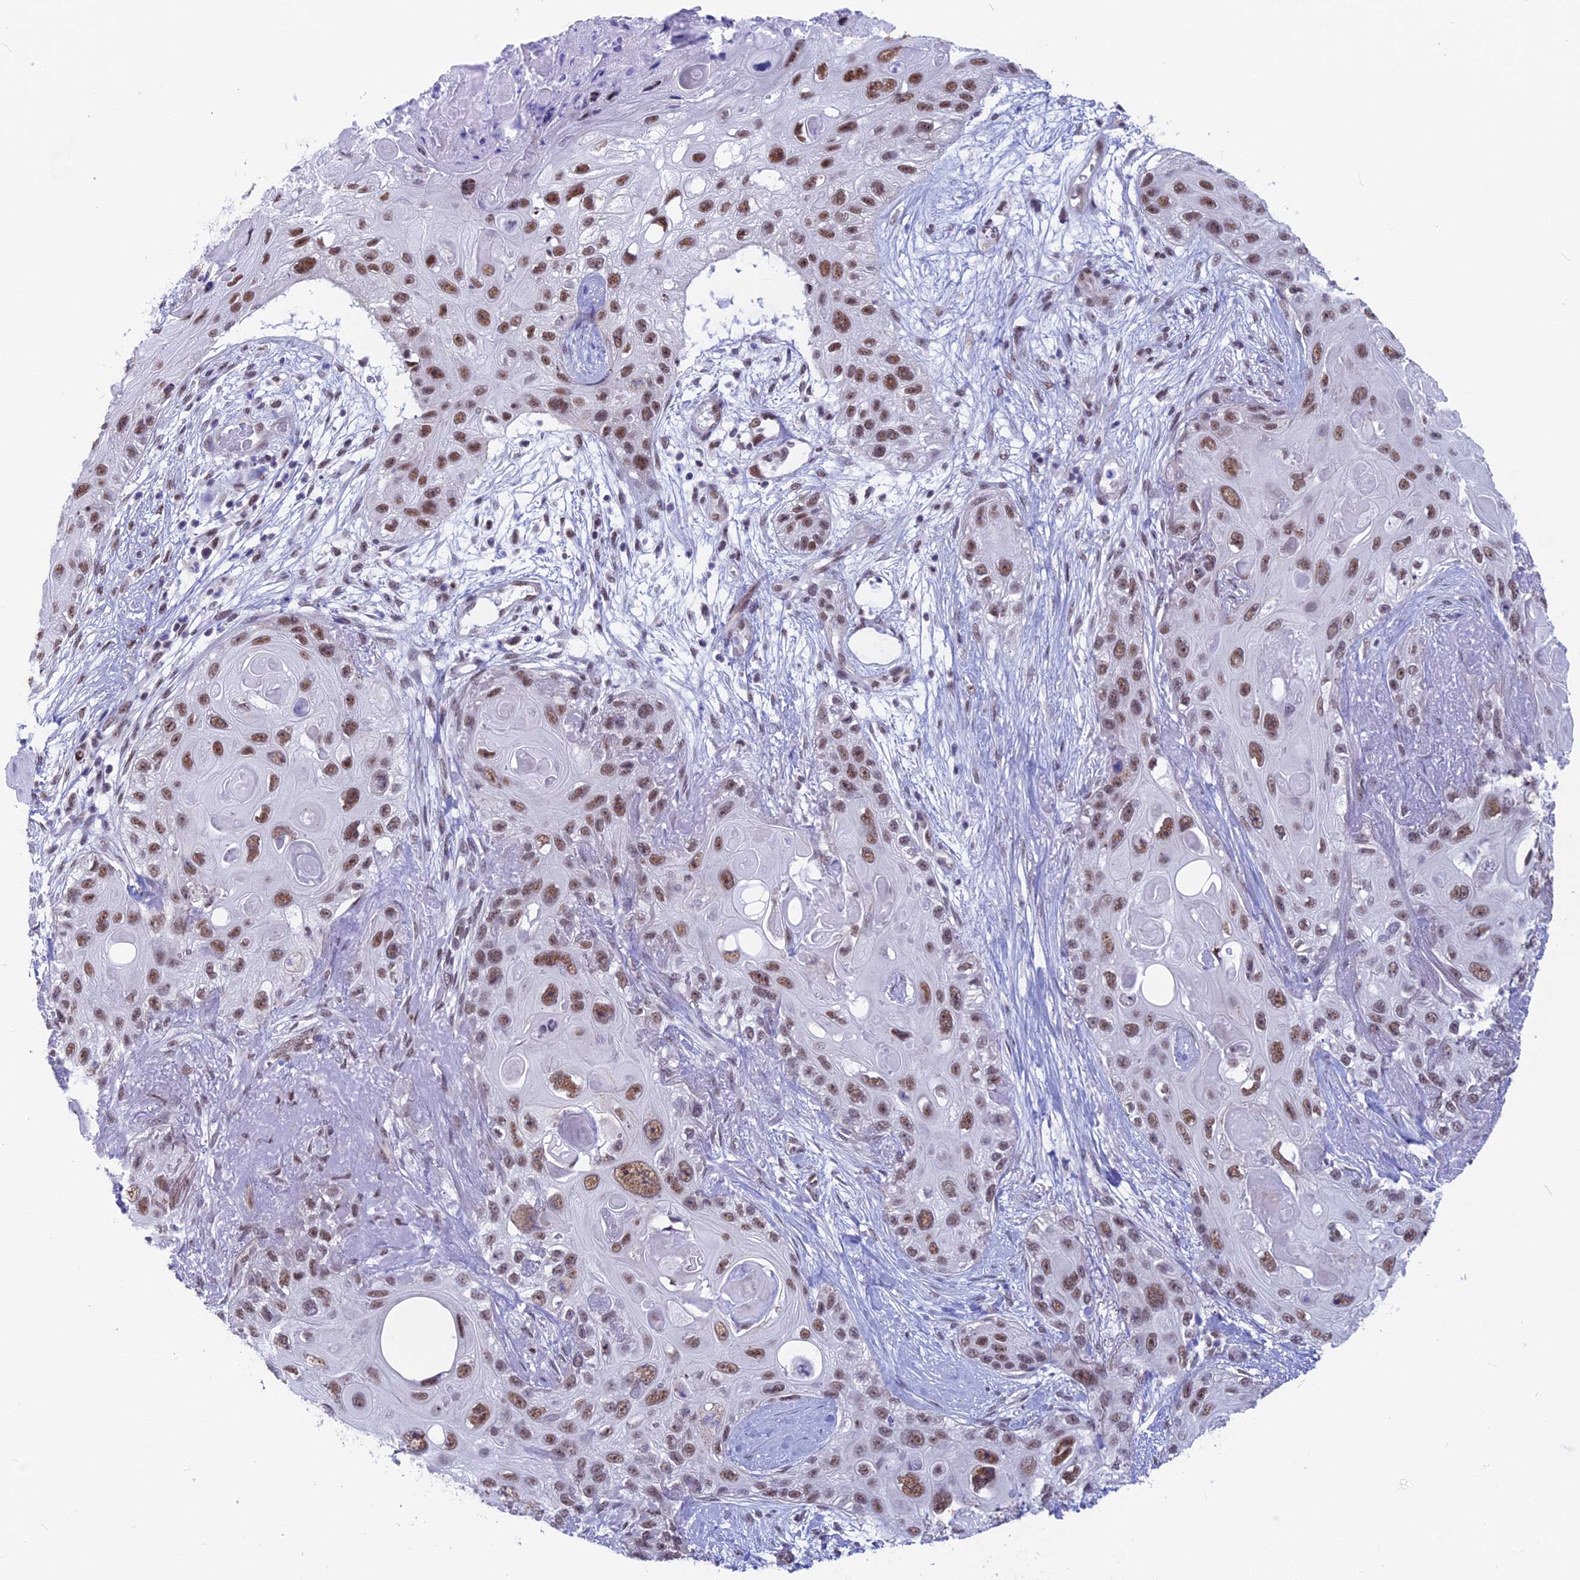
{"staining": {"intensity": "moderate", "quantity": ">75%", "location": "nuclear"}, "tissue": "skin cancer", "cell_type": "Tumor cells", "image_type": "cancer", "snomed": [{"axis": "morphology", "description": "Normal tissue, NOS"}, {"axis": "morphology", "description": "Squamous cell carcinoma, NOS"}, {"axis": "topography", "description": "Skin"}], "caption": "Protein expression analysis of human skin cancer reveals moderate nuclear positivity in about >75% of tumor cells.", "gene": "SRSF5", "patient": {"sex": "male", "age": 72}}